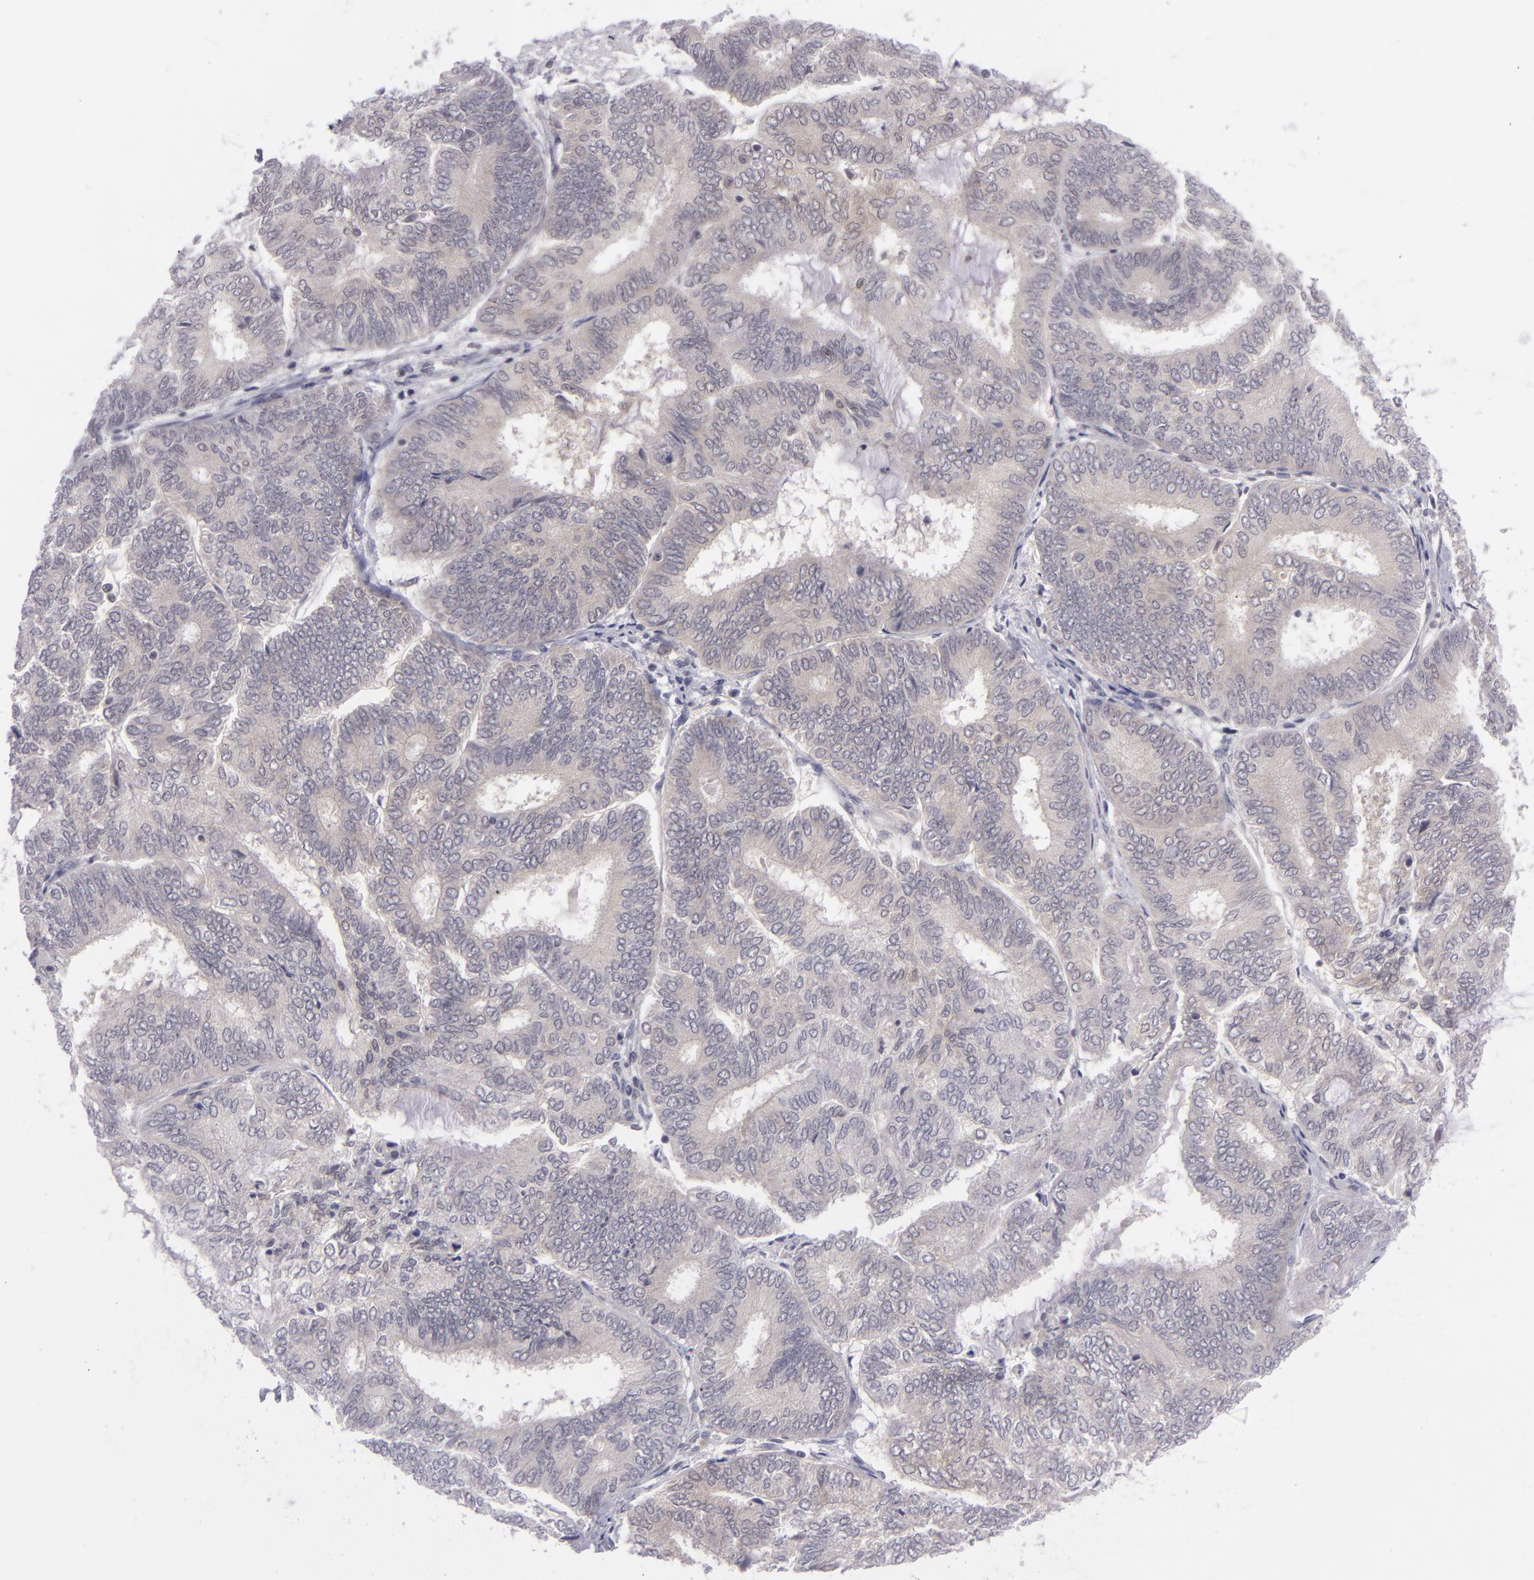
{"staining": {"intensity": "weak", "quantity": "25%-75%", "location": "cytoplasmic/membranous"}, "tissue": "endometrial cancer", "cell_type": "Tumor cells", "image_type": "cancer", "snomed": [{"axis": "morphology", "description": "Adenocarcinoma, NOS"}, {"axis": "topography", "description": "Endometrium"}], "caption": "Immunohistochemistry of endometrial adenocarcinoma reveals low levels of weak cytoplasmic/membranous expression in approximately 25%-75% of tumor cells. Nuclei are stained in blue.", "gene": "BCL10", "patient": {"sex": "female", "age": 59}}